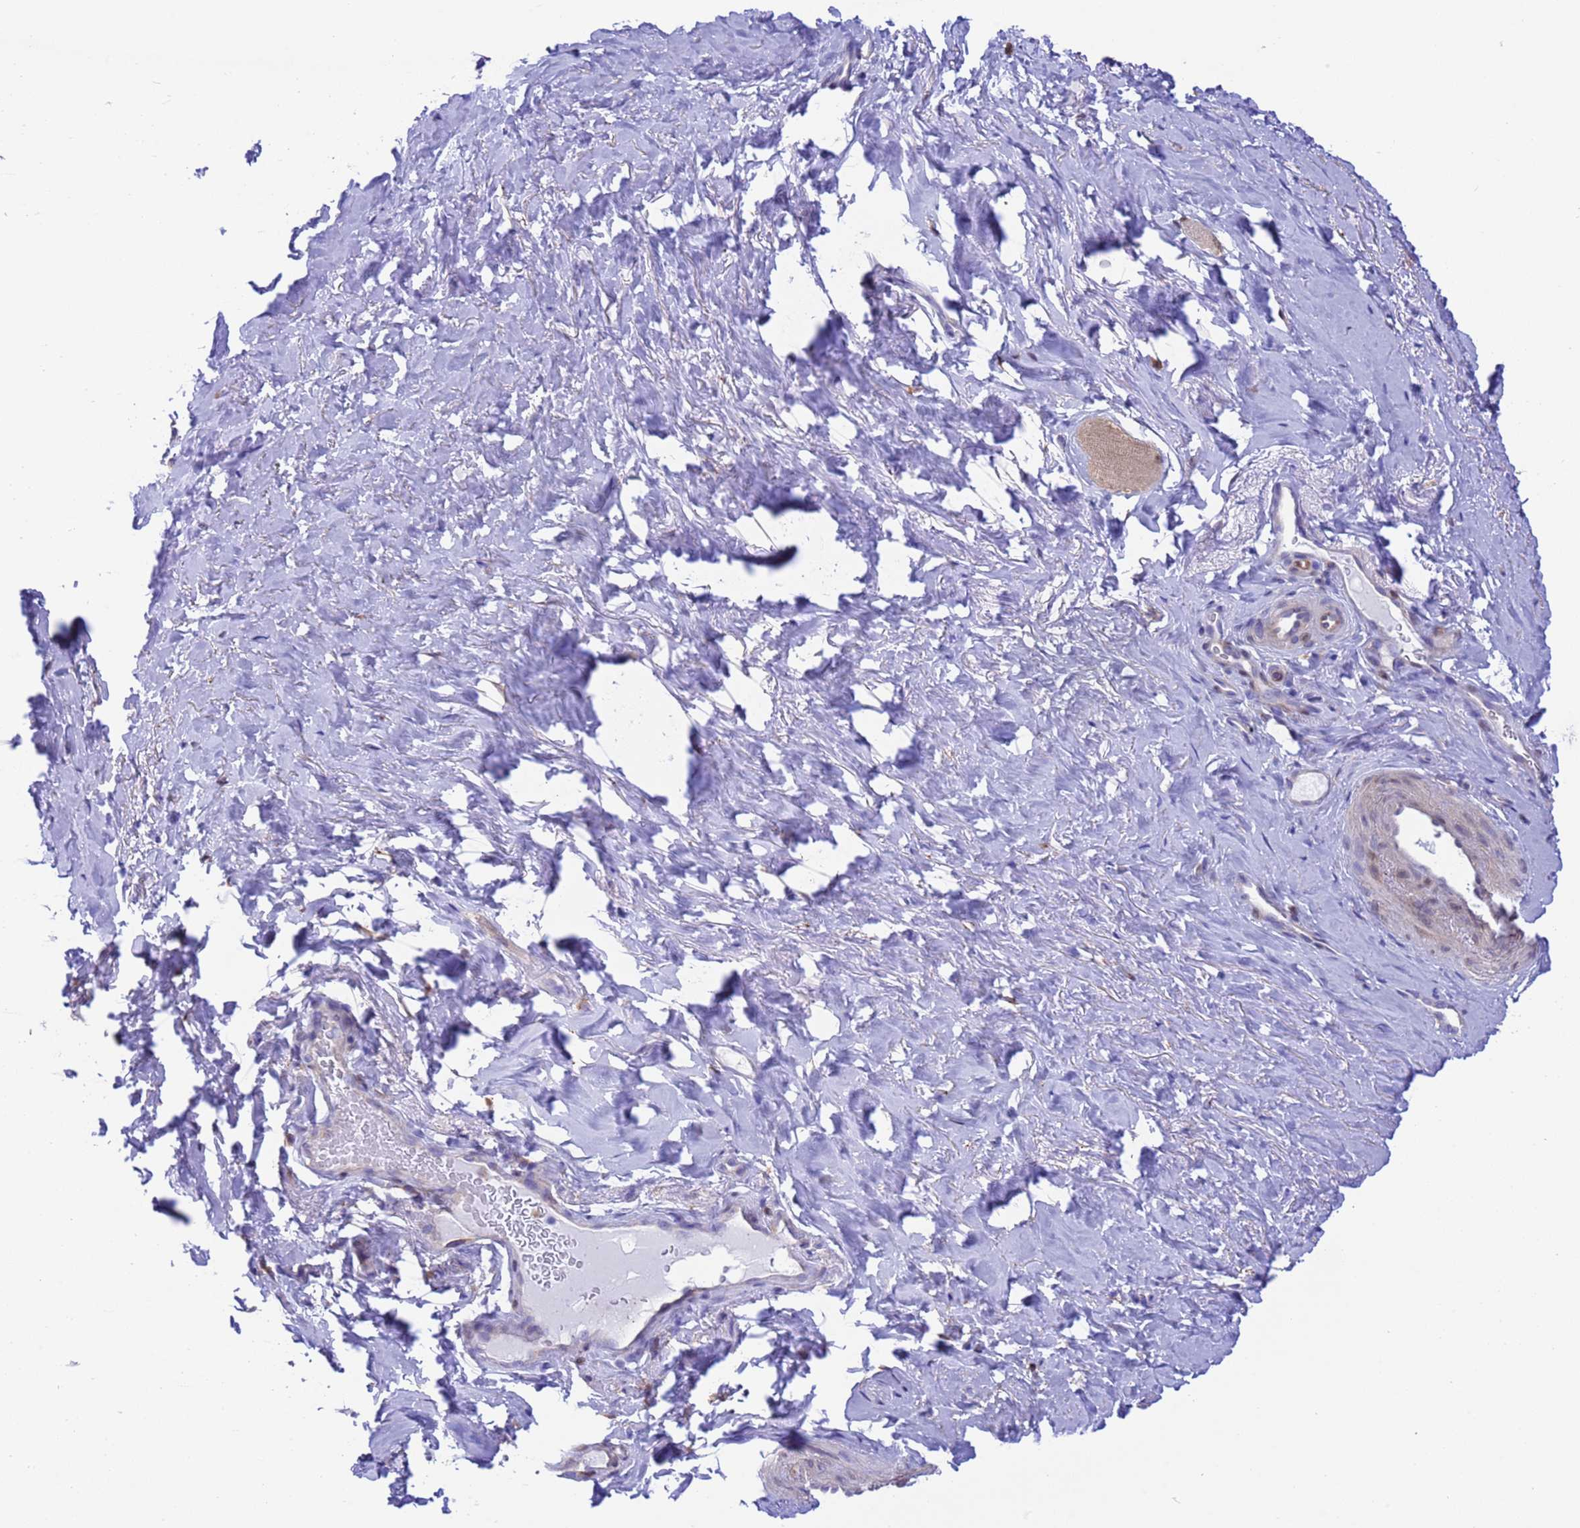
{"staining": {"intensity": "weak", "quantity": "<25%", "location": "nuclear"}, "tissue": "smooth muscle", "cell_type": "Smooth muscle cells", "image_type": "normal", "snomed": [{"axis": "morphology", "description": "Normal tissue, NOS"}, {"axis": "topography", "description": "Smooth muscle"}, {"axis": "topography", "description": "Peripheral nerve tissue"}], "caption": "There is no significant positivity in smooth muscle cells of smooth muscle. The staining was performed using DAB to visualize the protein expression in brown, while the nuclei were stained in blue with hematoxylin (Magnification: 20x).", "gene": "C6orf47", "patient": {"sex": "male", "age": 69}}